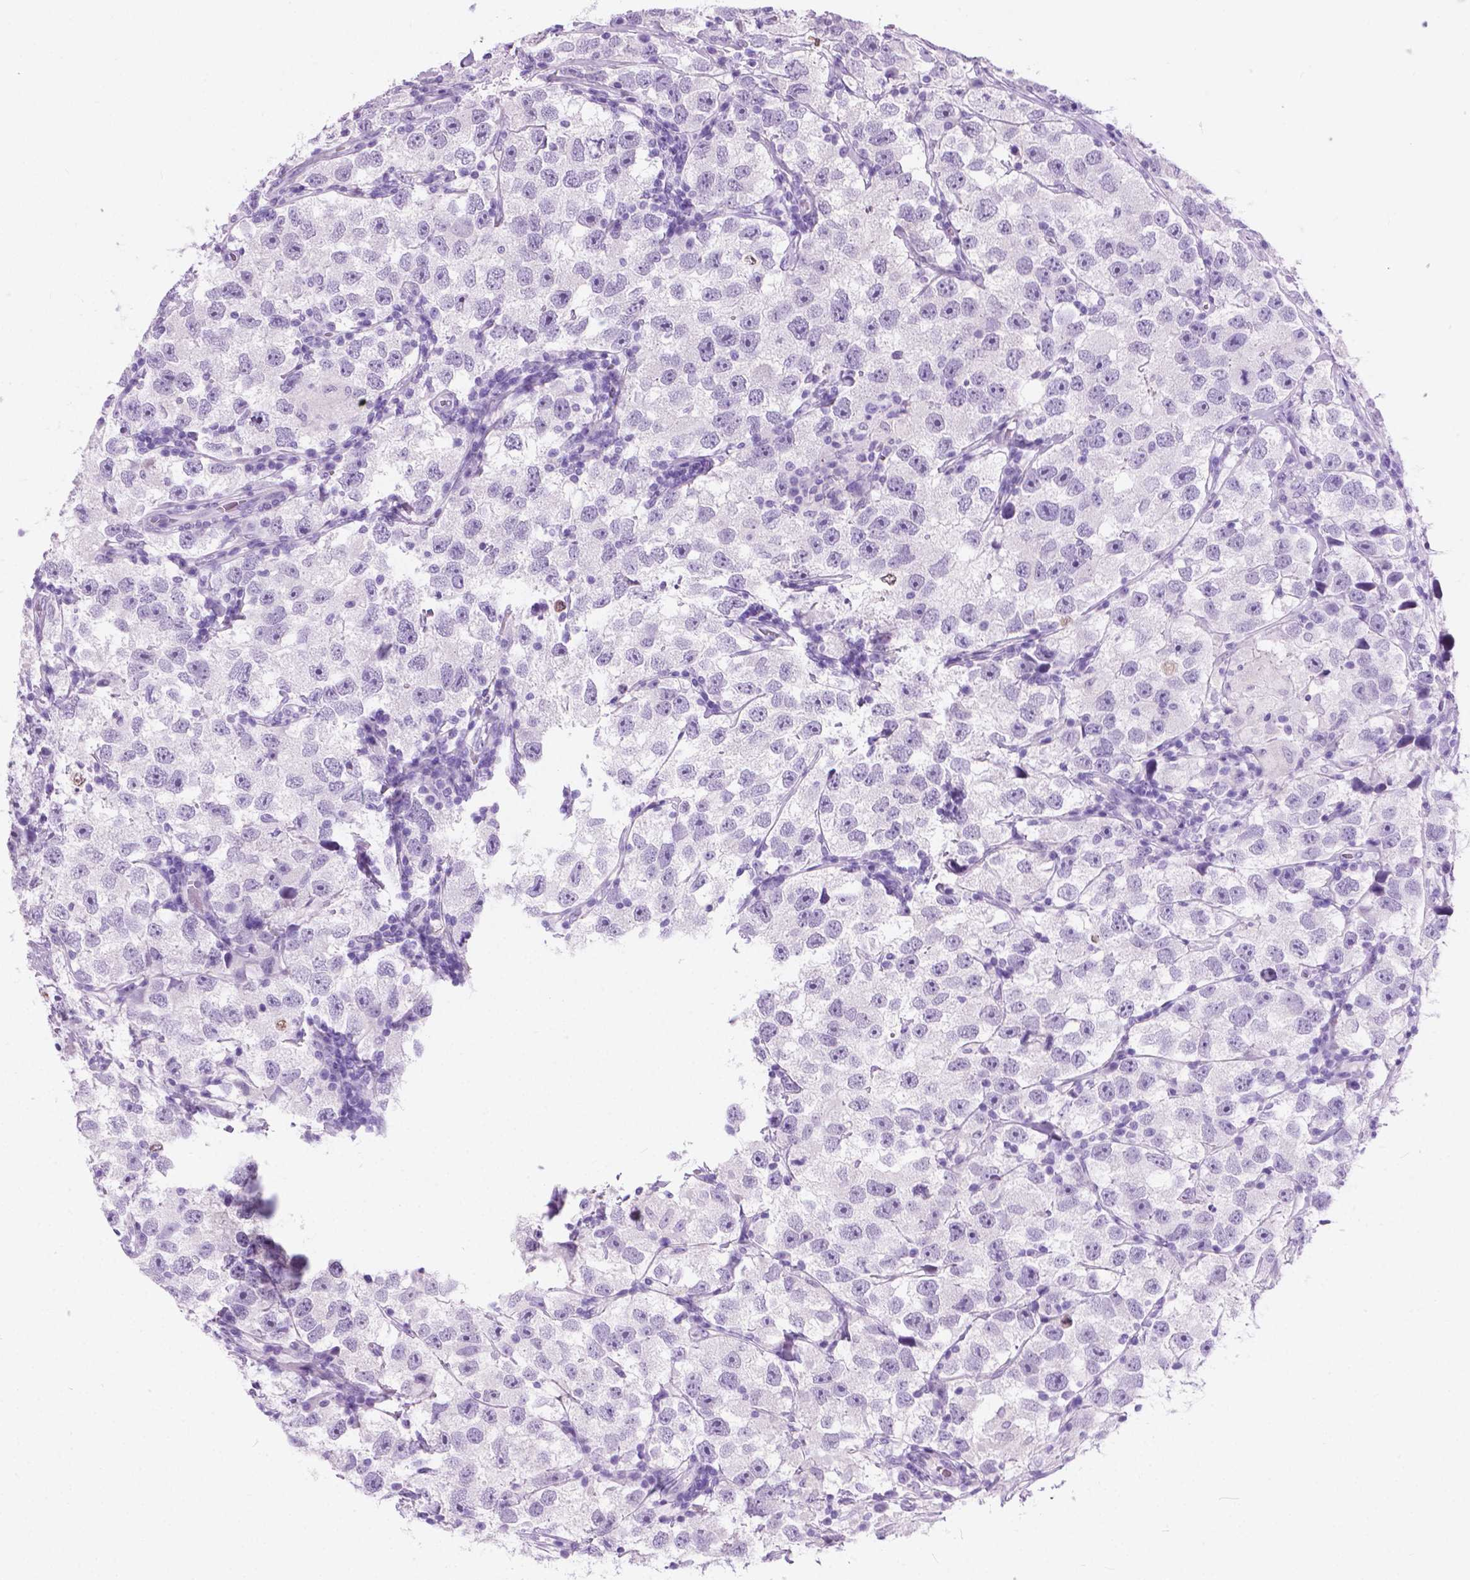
{"staining": {"intensity": "negative", "quantity": "none", "location": "none"}, "tissue": "testis cancer", "cell_type": "Tumor cells", "image_type": "cancer", "snomed": [{"axis": "morphology", "description": "Seminoma, NOS"}, {"axis": "topography", "description": "Testis"}], "caption": "Testis seminoma stained for a protein using immunohistochemistry shows no positivity tumor cells.", "gene": "ARMS2", "patient": {"sex": "male", "age": 26}}